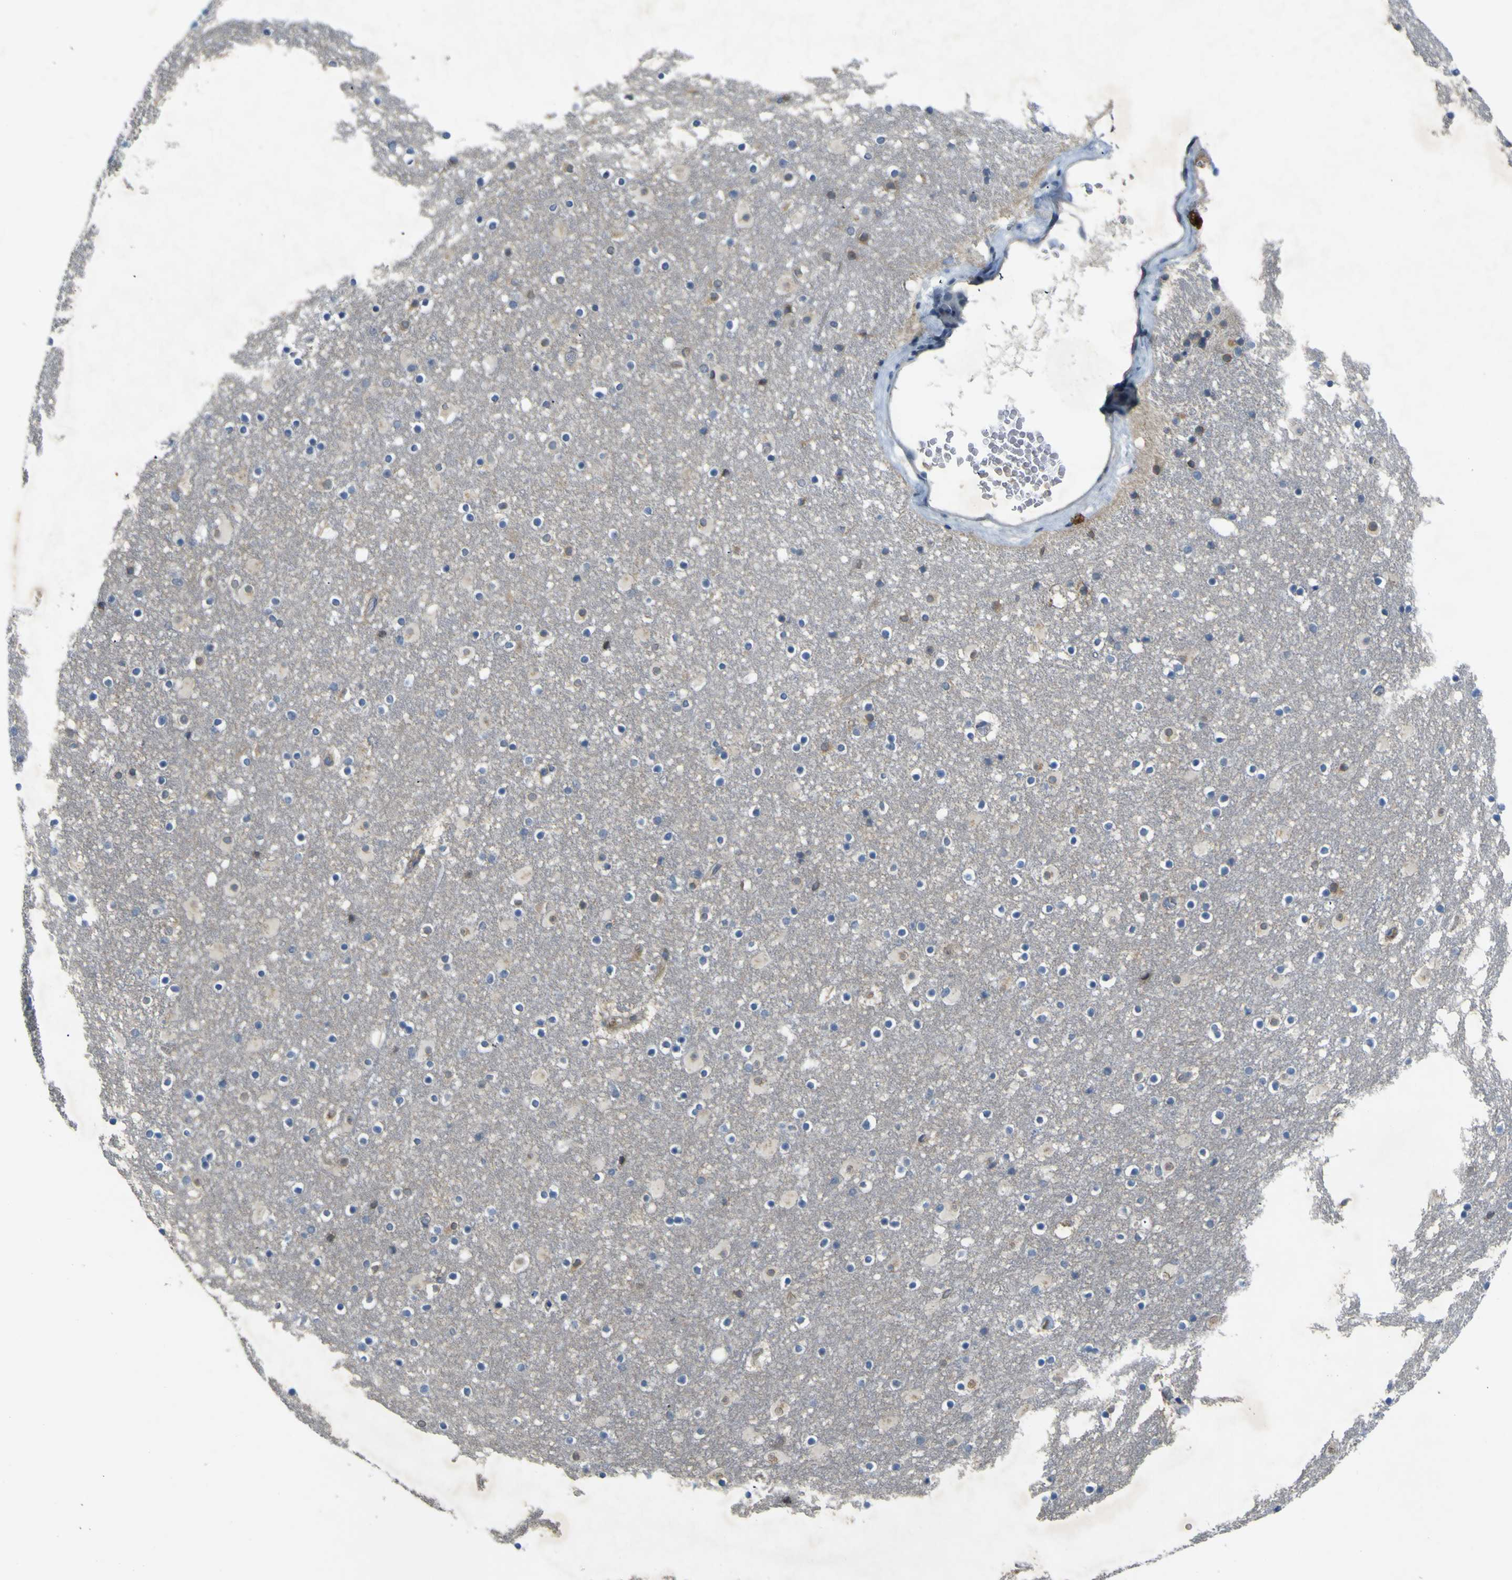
{"staining": {"intensity": "moderate", "quantity": "<25%", "location": "cytoplasmic/membranous"}, "tissue": "caudate", "cell_type": "Glial cells", "image_type": "normal", "snomed": [{"axis": "morphology", "description": "Normal tissue, NOS"}, {"axis": "topography", "description": "Lateral ventricle wall"}], "caption": "A photomicrograph of human caudate stained for a protein displays moderate cytoplasmic/membranous brown staining in glial cells. The staining was performed using DAB to visualize the protein expression in brown, while the nuclei were stained in blue with hematoxylin (Magnification: 20x).", "gene": "LDLR", "patient": {"sex": "male", "age": 45}}